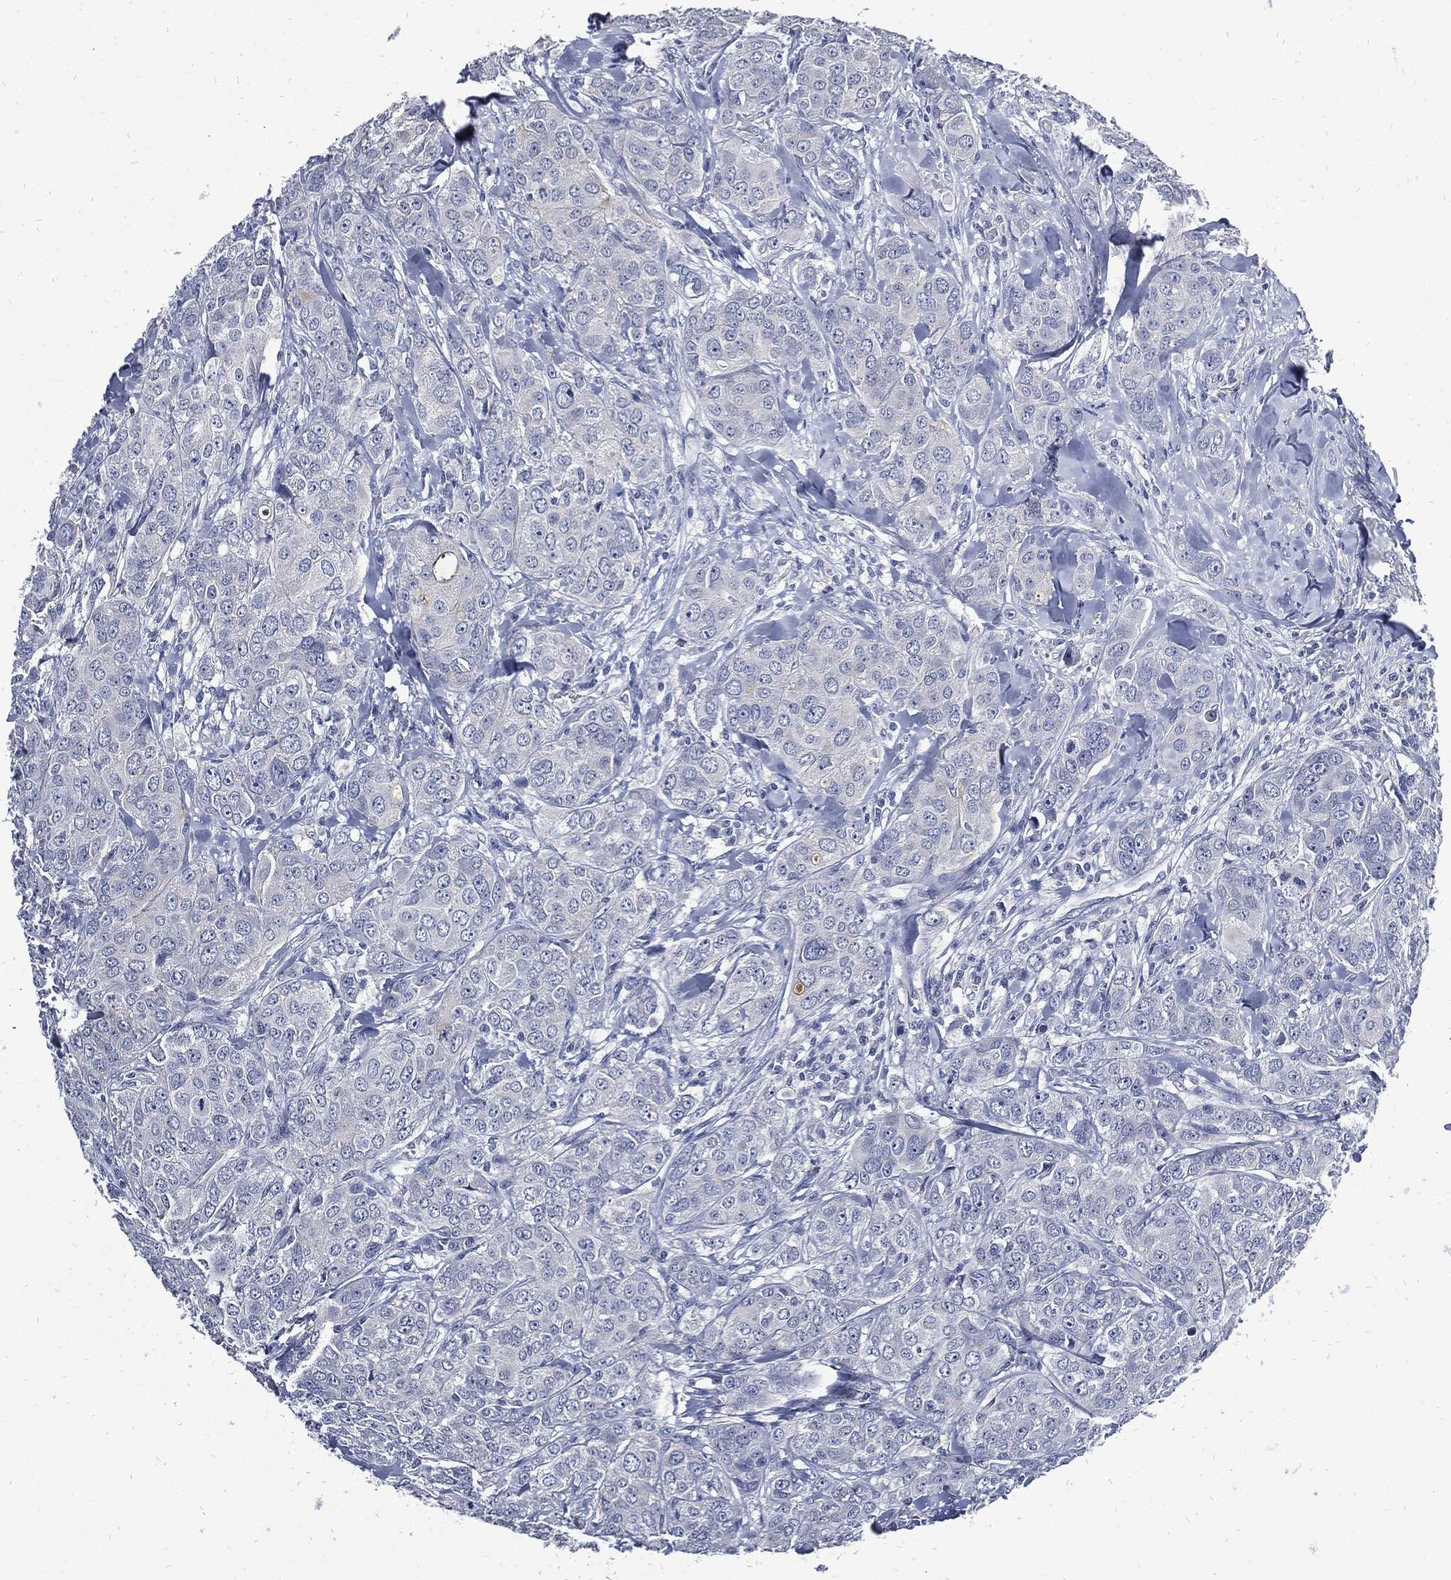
{"staining": {"intensity": "negative", "quantity": "none", "location": "none"}, "tissue": "breast cancer", "cell_type": "Tumor cells", "image_type": "cancer", "snomed": [{"axis": "morphology", "description": "Duct carcinoma"}, {"axis": "topography", "description": "Breast"}], "caption": "This is an IHC histopathology image of human invasive ductal carcinoma (breast). There is no staining in tumor cells.", "gene": "CPE", "patient": {"sex": "female", "age": 43}}